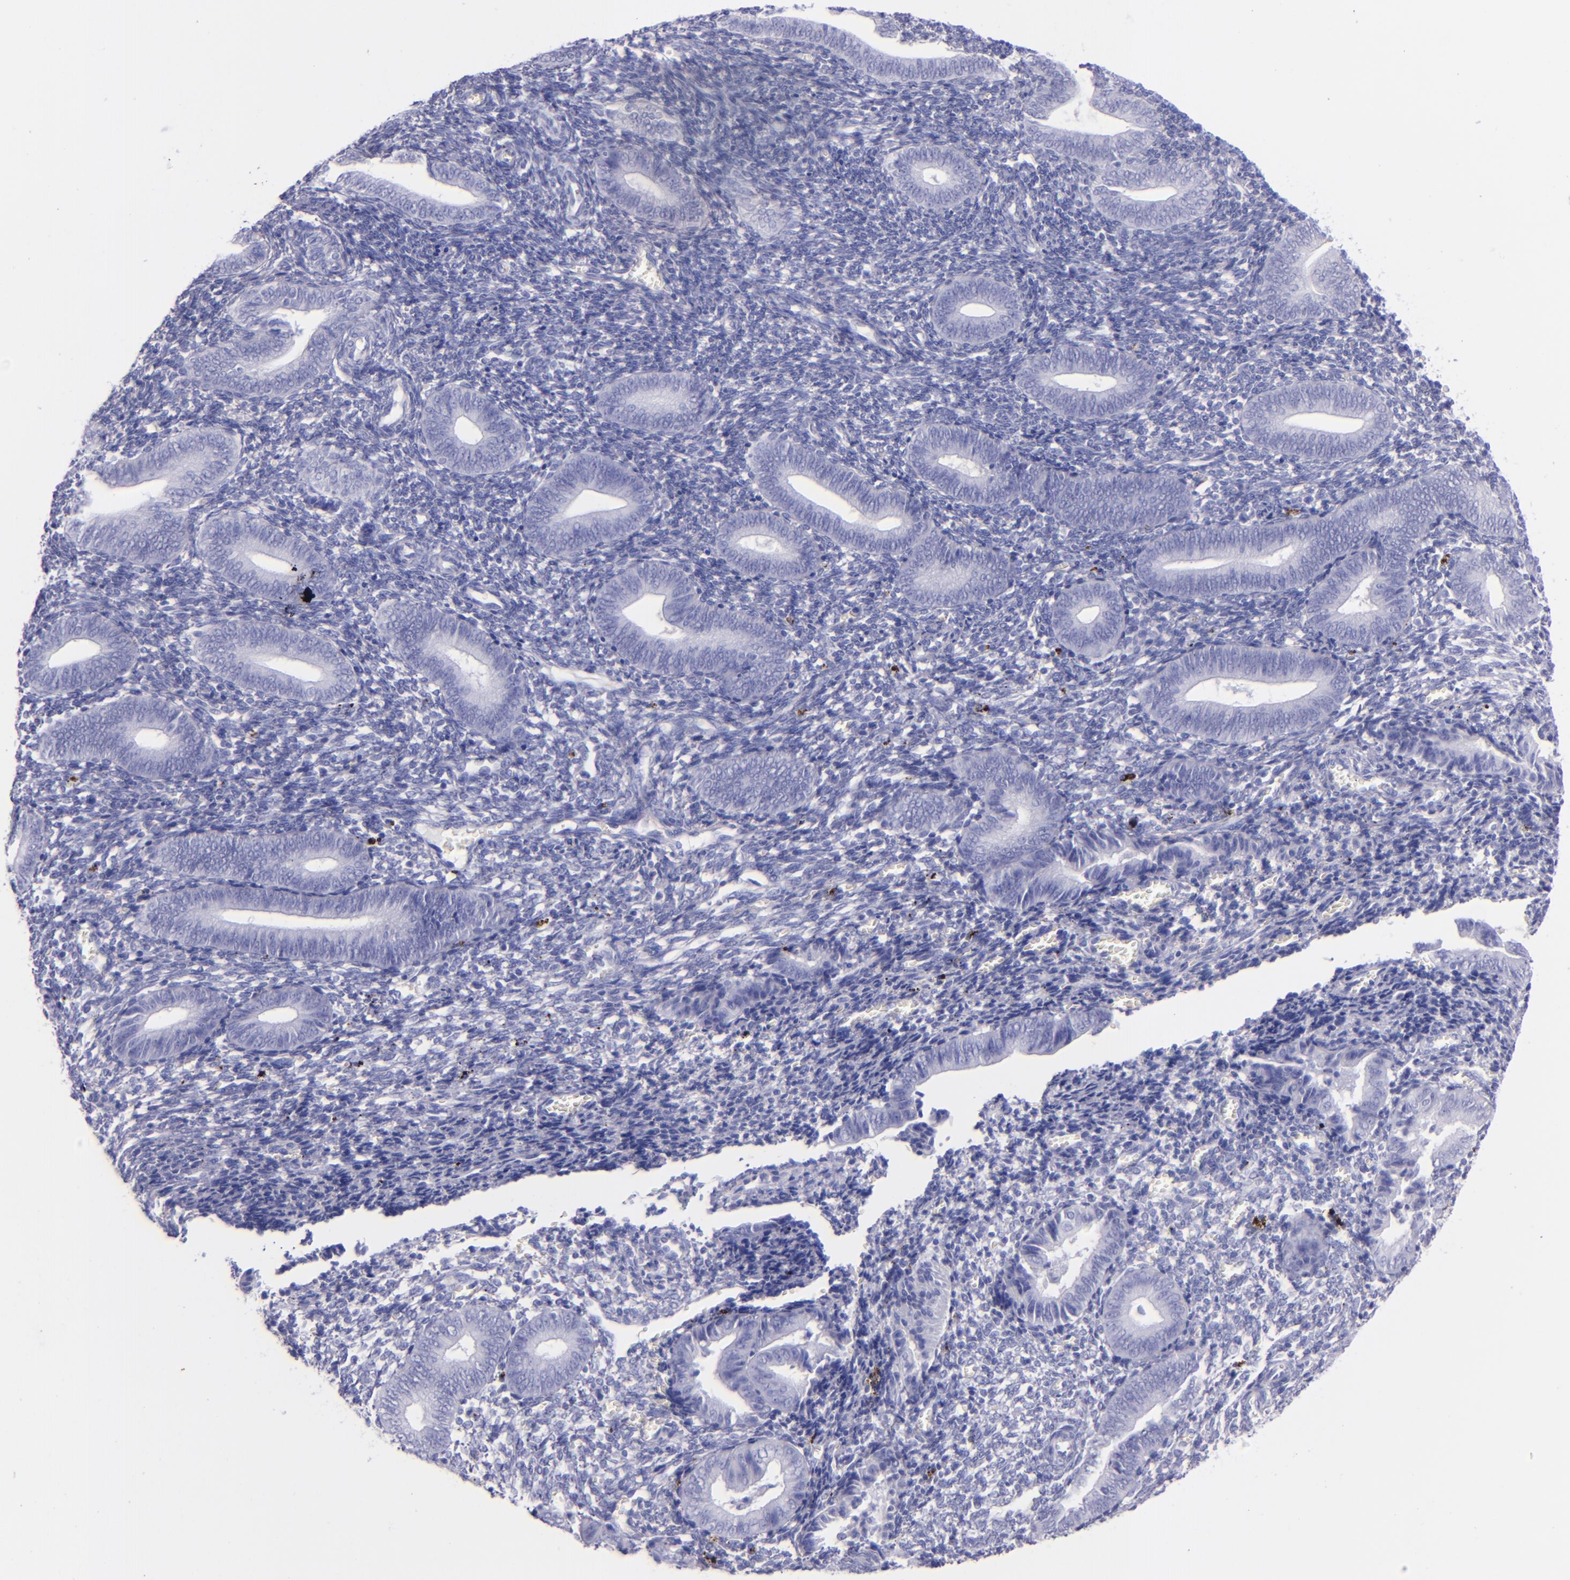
{"staining": {"intensity": "negative", "quantity": "none", "location": "none"}, "tissue": "endometrium", "cell_type": "Cells in endometrial stroma", "image_type": "normal", "snomed": [{"axis": "morphology", "description": "Normal tissue, NOS"}, {"axis": "topography", "description": "Uterus"}, {"axis": "topography", "description": "Endometrium"}], "caption": "Immunohistochemical staining of unremarkable human endometrium exhibits no significant expression in cells in endometrial stroma.", "gene": "SFTPA2", "patient": {"sex": "female", "age": 33}}